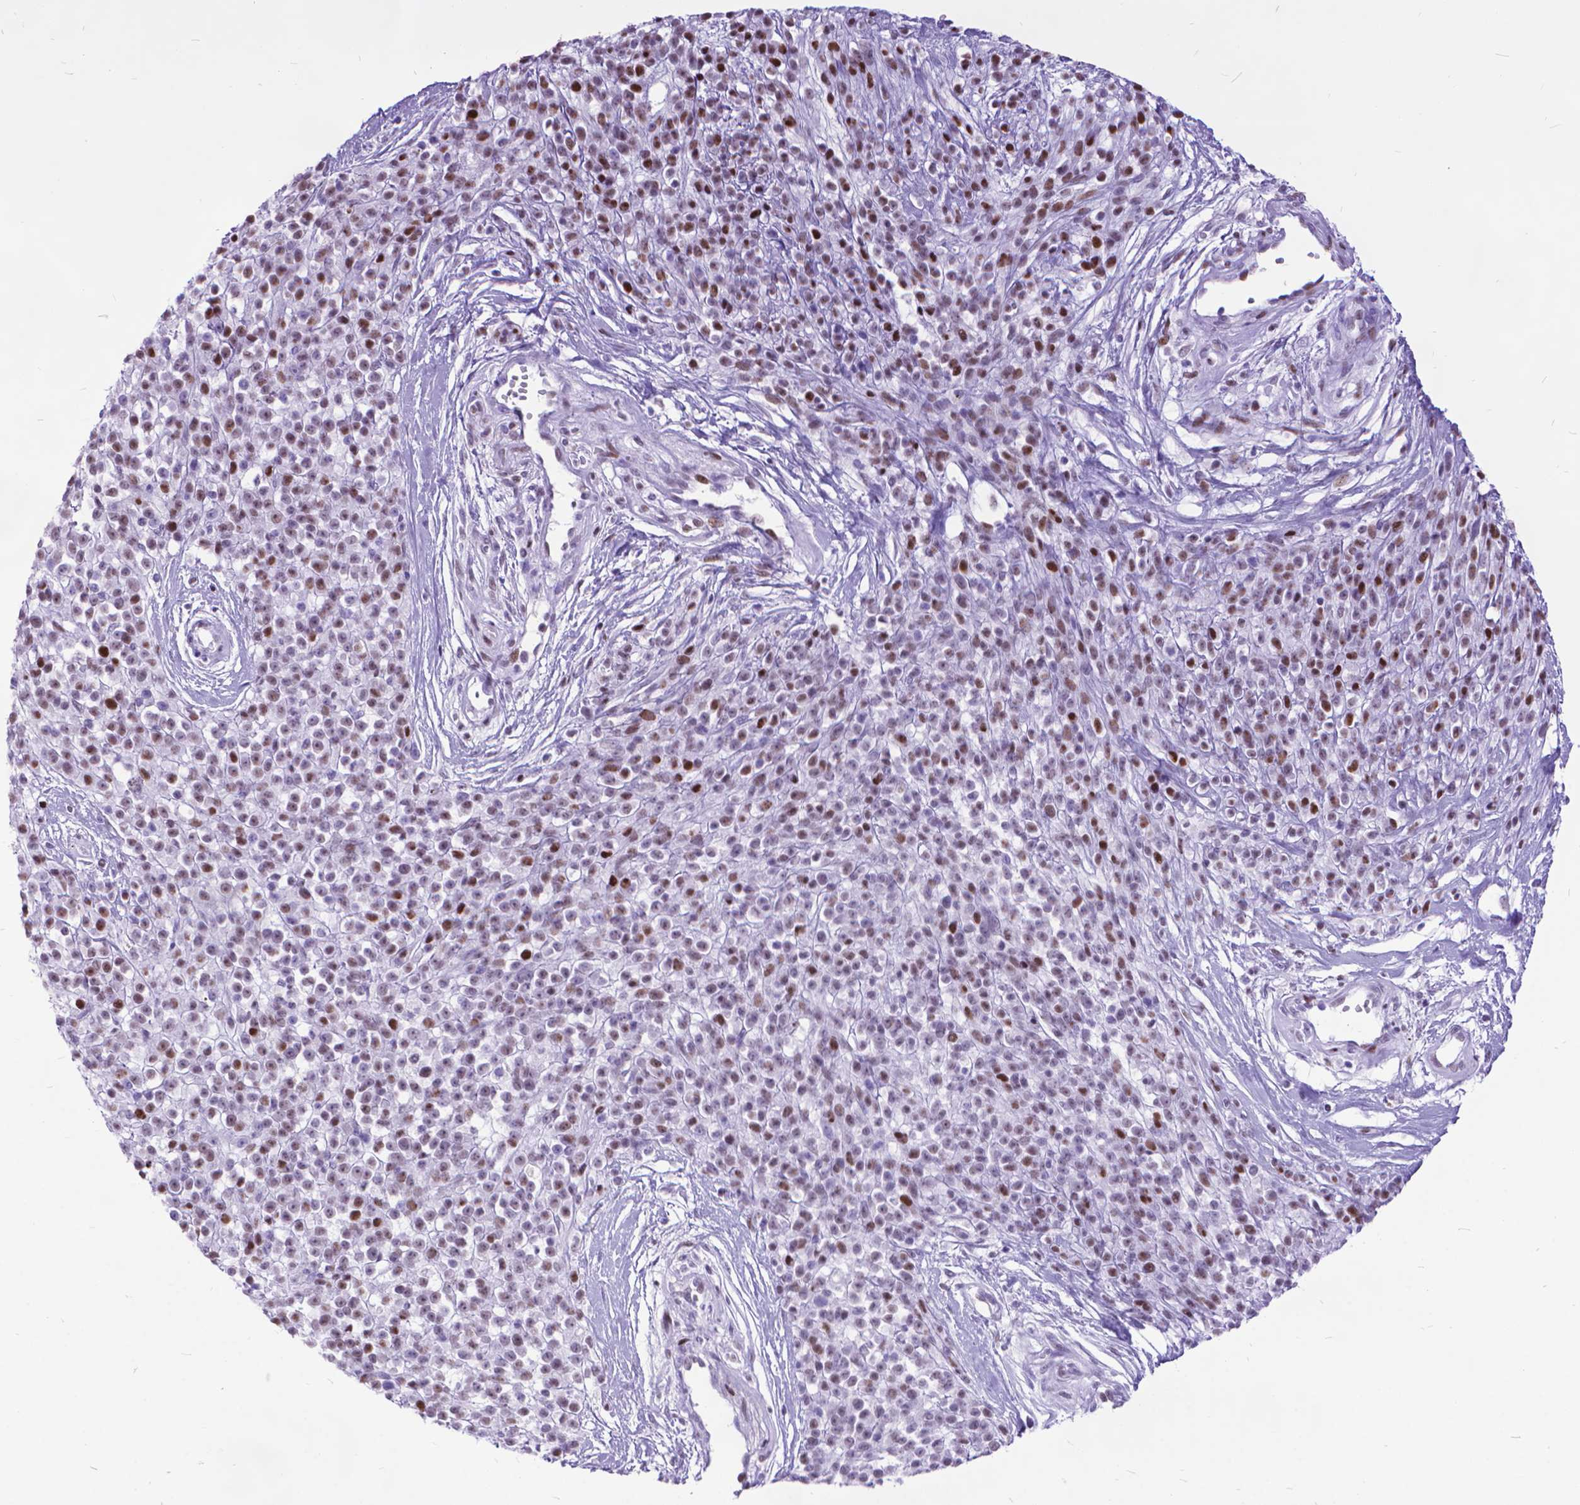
{"staining": {"intensity": "moderate", "quantity": "25%-75%", "location": "nuclear"}, "tissue": "melanoma", "cell_type": "Tumor cells", "image_type": "cancer", "snomed": [{"axis": "morphology", "description": "Malignant melanoma, NOS"}, {"axis": "topography", "description": "Skin"}, {"axis": "topography", "description": "Skin of trunk"}], "caption": "Immunohistochemistry (IHC) histopathology image of malignant melanoma stained for a protein (brown), which demonstrates medium levels of moderate nuclear staining in approximately 25%-75% of tumor cells.", "gene": "POLE4", "patient": {"sex": "male", "age": 74}}